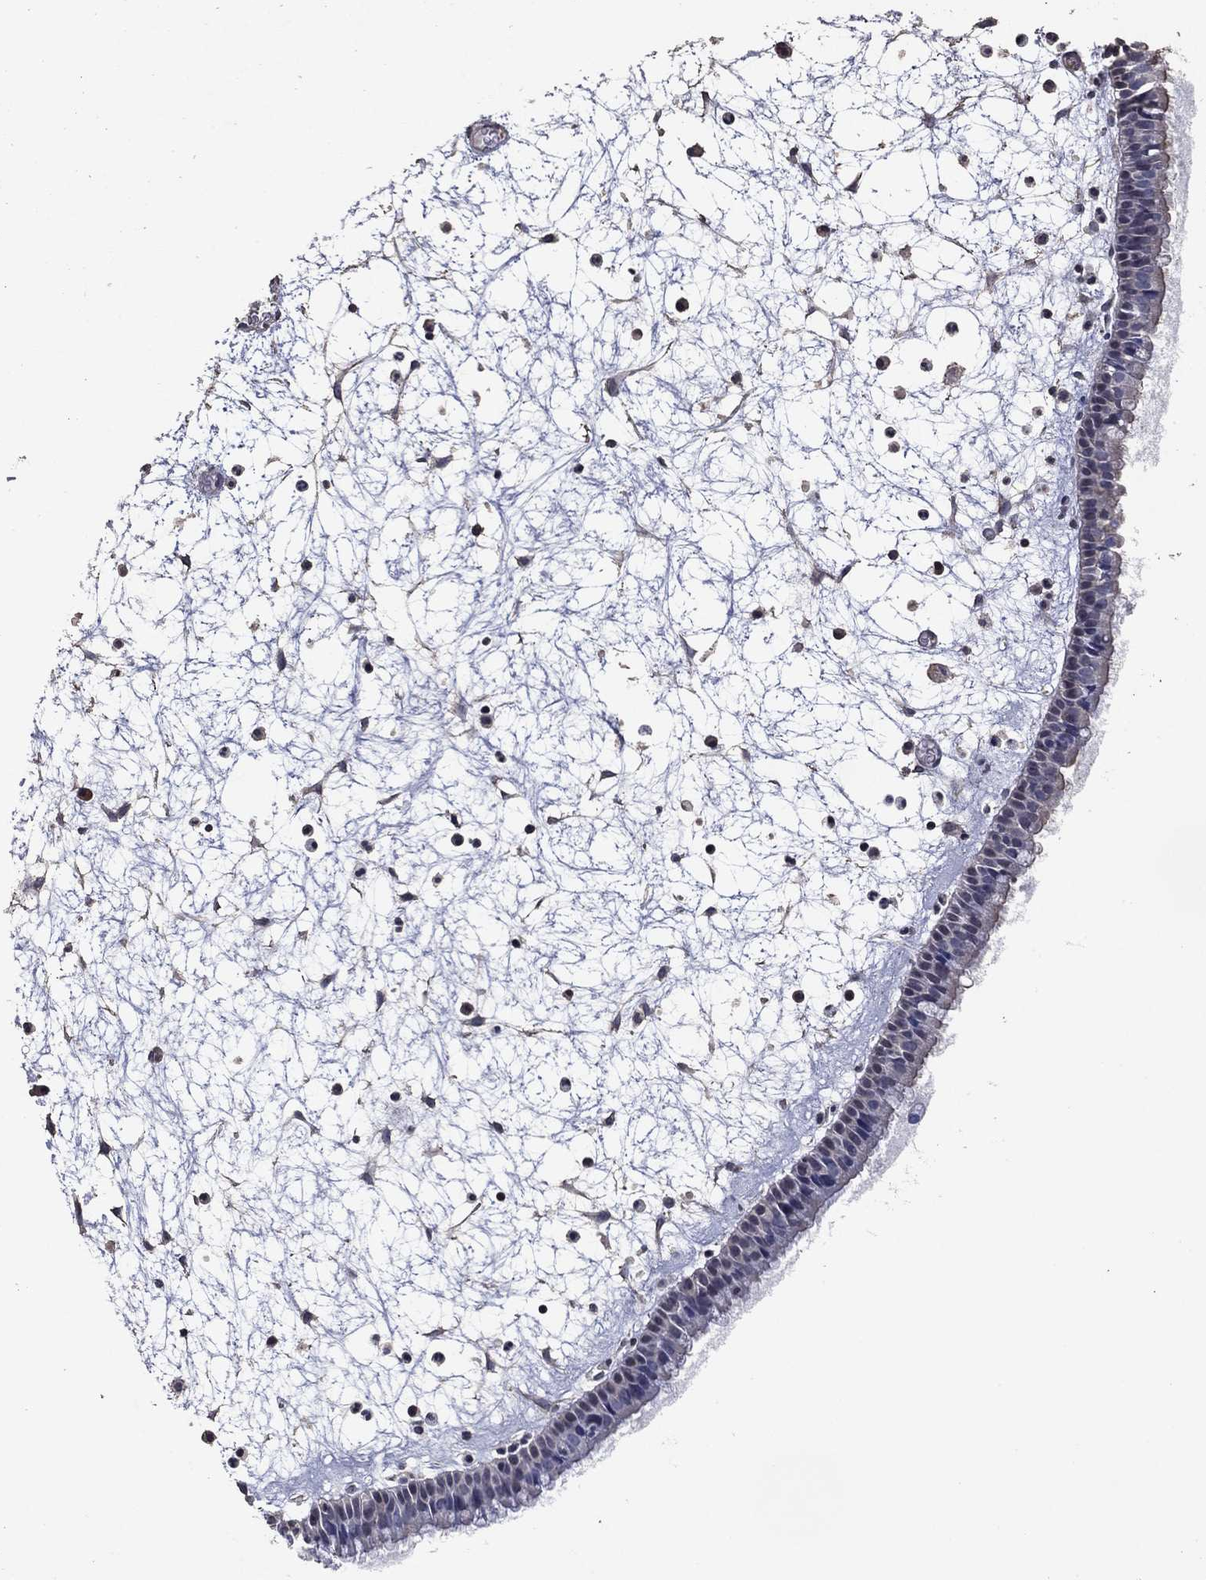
{"staining": {"intensity": "moderate", "quantity": "<25%", "location": "cytoplasmic/membranous"}, "tissue": "nasopharynx", "cell_type": "Respiratory epithelial cells", "image_type": "normal", "snomed": [{"axis": "morphology", "description": "Normal tissue, NOS"}, {"axis": "topography", "description": "Nasopharynx"}], "caption": "Moderate cytoplasmic/membranous expression is seen in approximately <25% of respiratory epithelial cells in benign nasopharynx.", "gene": "ADPRHL1", "patient": {"sex": "male", "age": 58}}